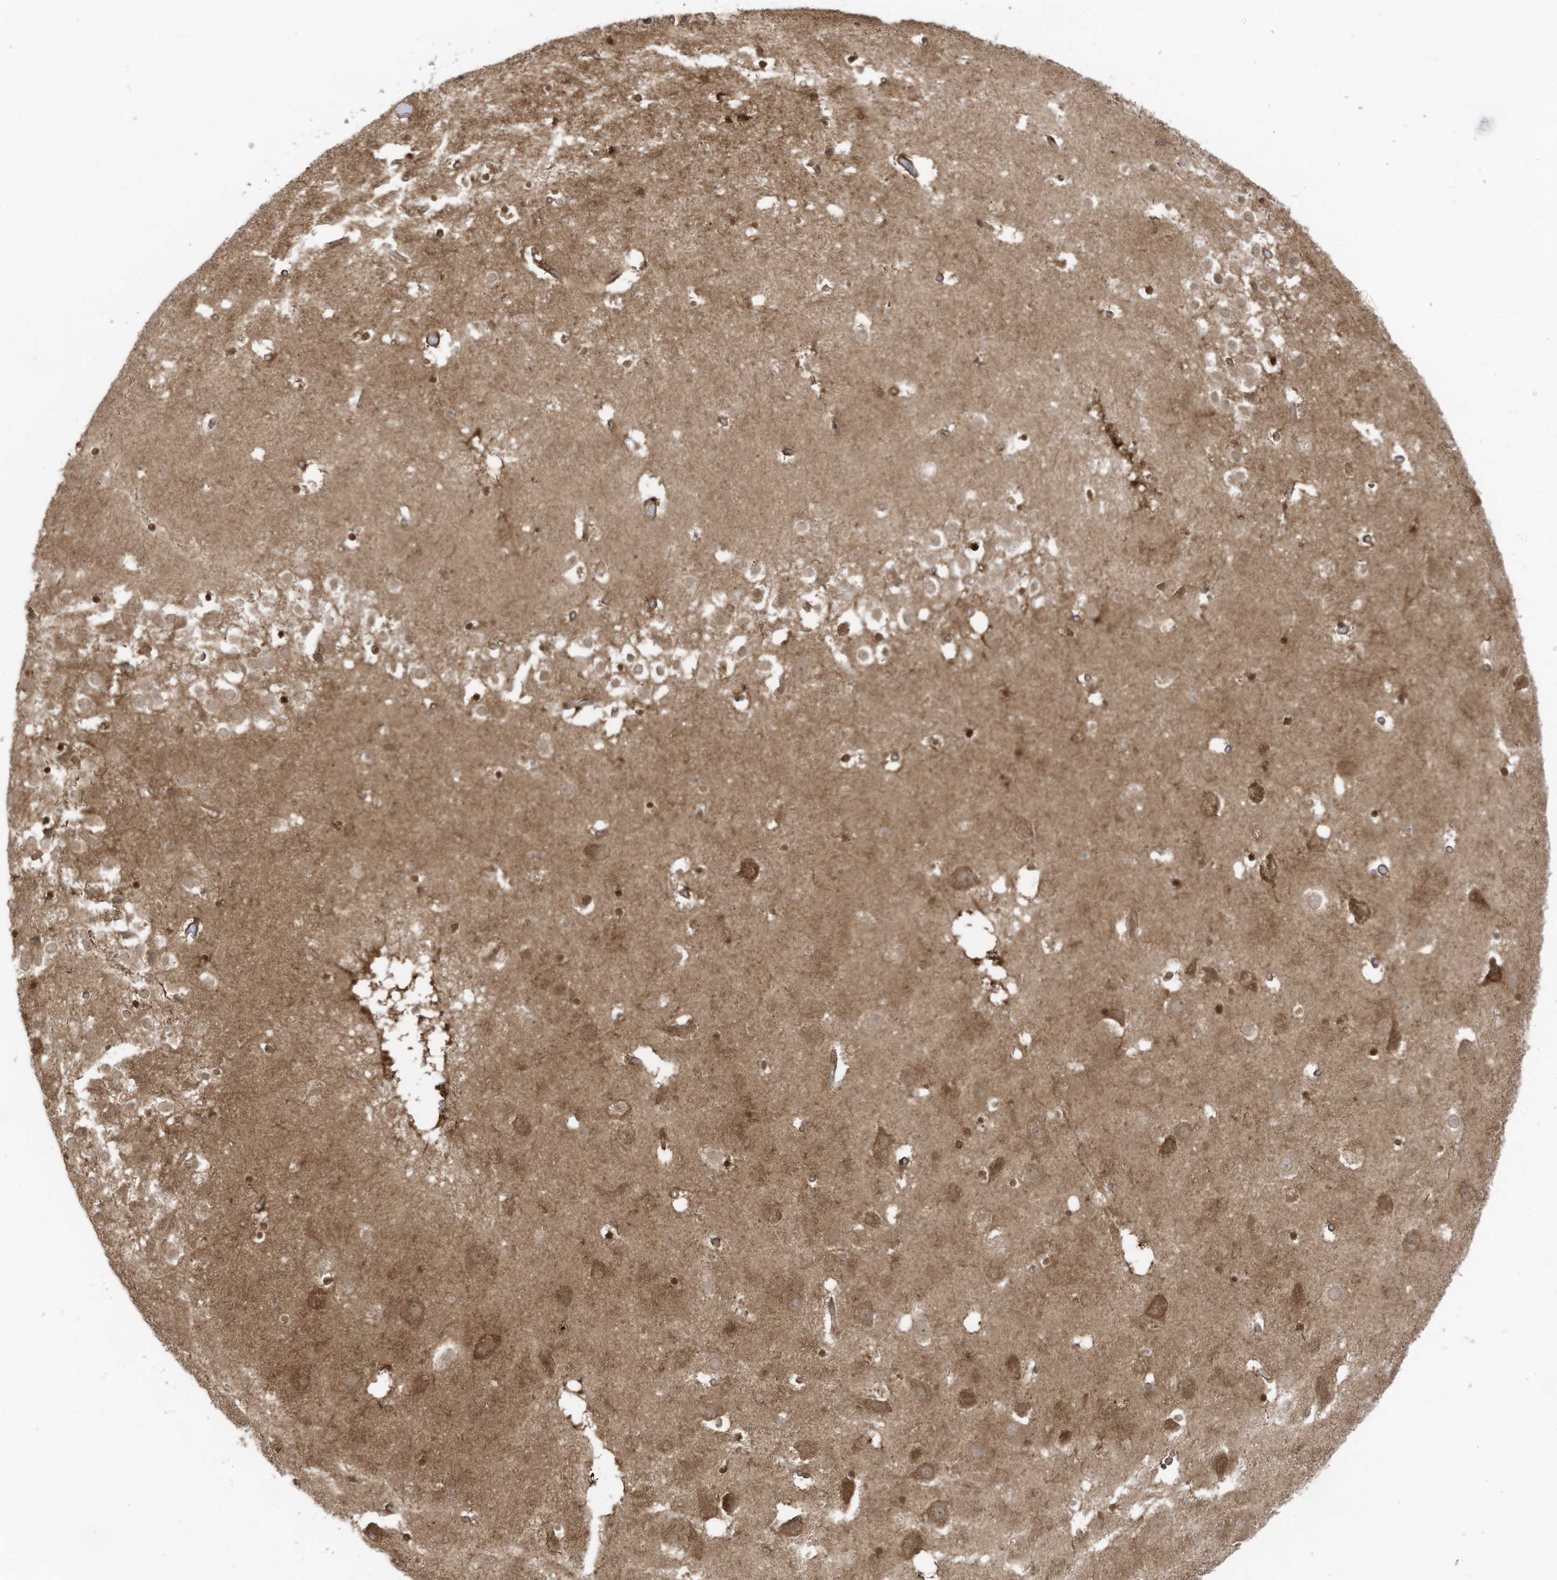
{"staining": {"intensity": "moderate", "quantity": "<25%", "location": "cytoplasmic/membranous"}, "tissue": "hippocampus", "cell_type": "Glial cells", "image_type": "normal", "snomed": [{"axis": "morphology", "description": "Normal tissue, NOS"}, {"axis": "topography", "description": "Hippocampus"}], "caption": "The image displays staining of unremarkable hippocampus, revealing moderate cytoplasmic/membranous protein positivity (brown color) within glial cells. (DAB (3,3'-diaminobenzidine) IHC with brightfield microscopy, high magnification).", "gene": "REPS1", "patient": {"sex": "female", "age": 52}}